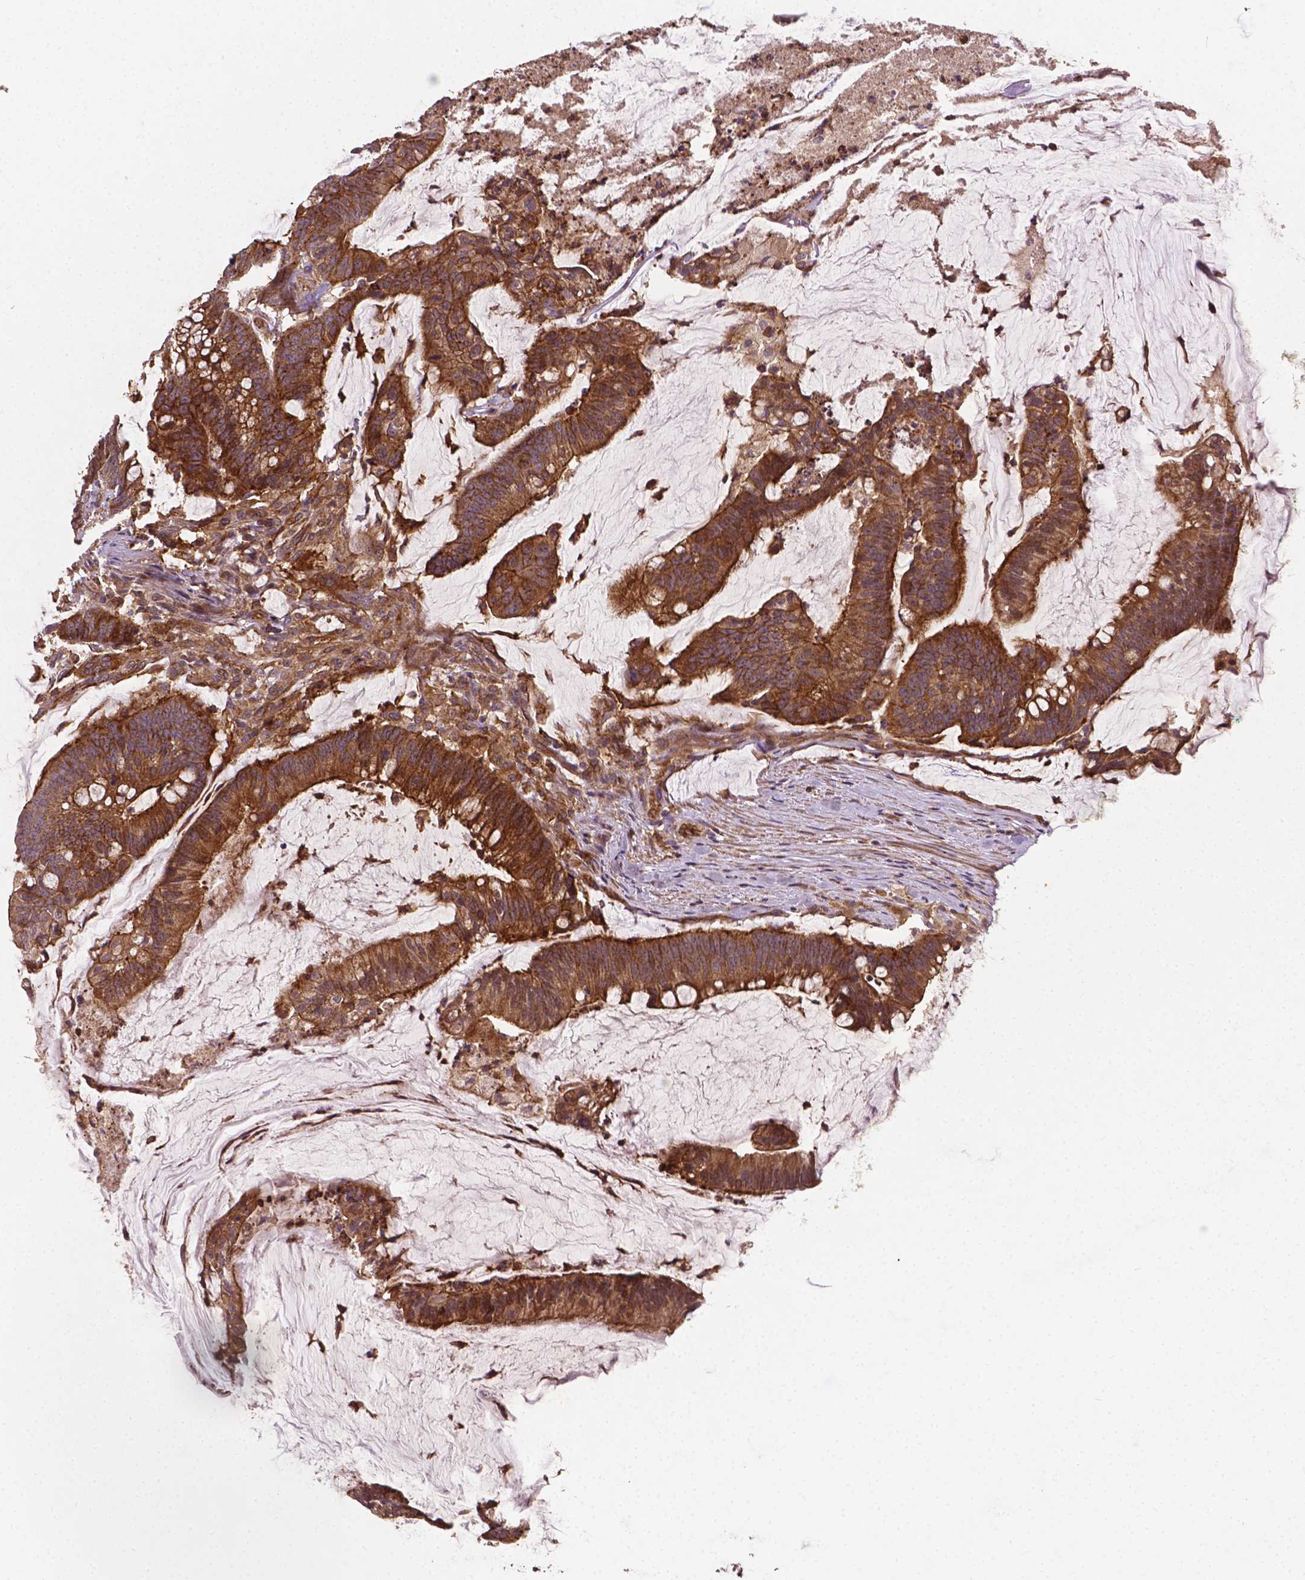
{"staining": {"intensity": "moderate", "quantity": ">75%", "location": "cytoplasmic/membranous"}, "tissue": "colorectal cancer", "cell_type": "Tumor cells", "image_type": "cancer", "snomed": [{"axis": "morphology", "description": "Adenocarcinoma, NOS"}, {"axis": "topography", "description": "Colon"}], "caption": "Immunohistochemical staining of human colorectal adenocarcinoma shows moderate cytoplasmic/membranous protein expression in about >75% of tumor cells.", "gene": "ZMYND19", "patient": {"sex": "male", "age": 62}}